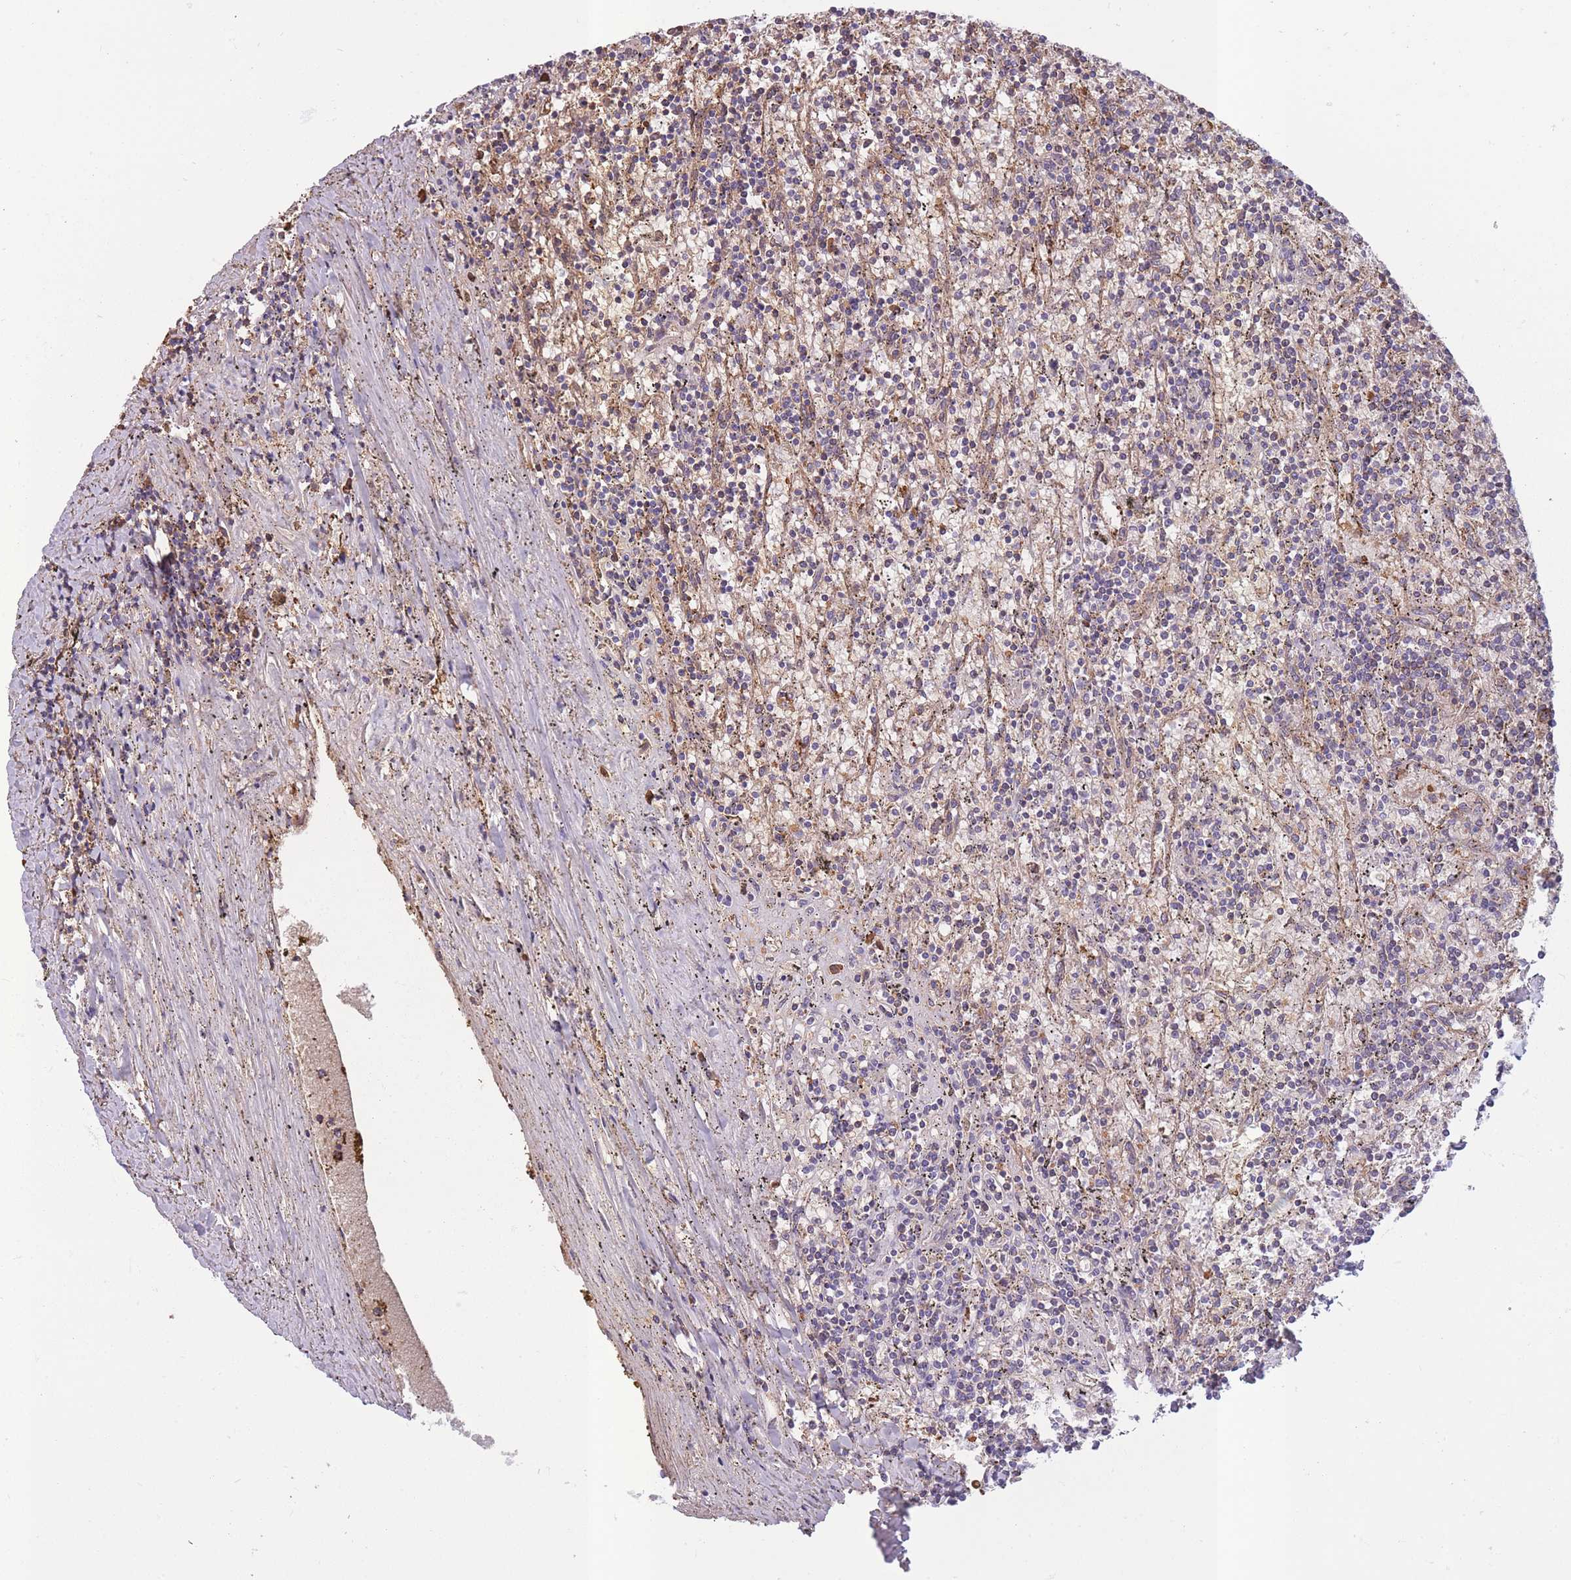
{"staining": {"intensity": "negative", "quantity": "none", "location": "none"}, "tissue": "lymphoma", "cell_type": "Tumor cells", "image_type": "cancer", "snomed": [{"axis": "morphology", "description": "Malignant lymphoma, non-Hodgkin's type, Low grade"}, {"axis": "topography", "description": "Spleen"}], "caption": "Tumor cells are negative for brown protein staining in lymphoma.", "gene": "KAT2A", "patient": {"sex": "male", "age": 76}}